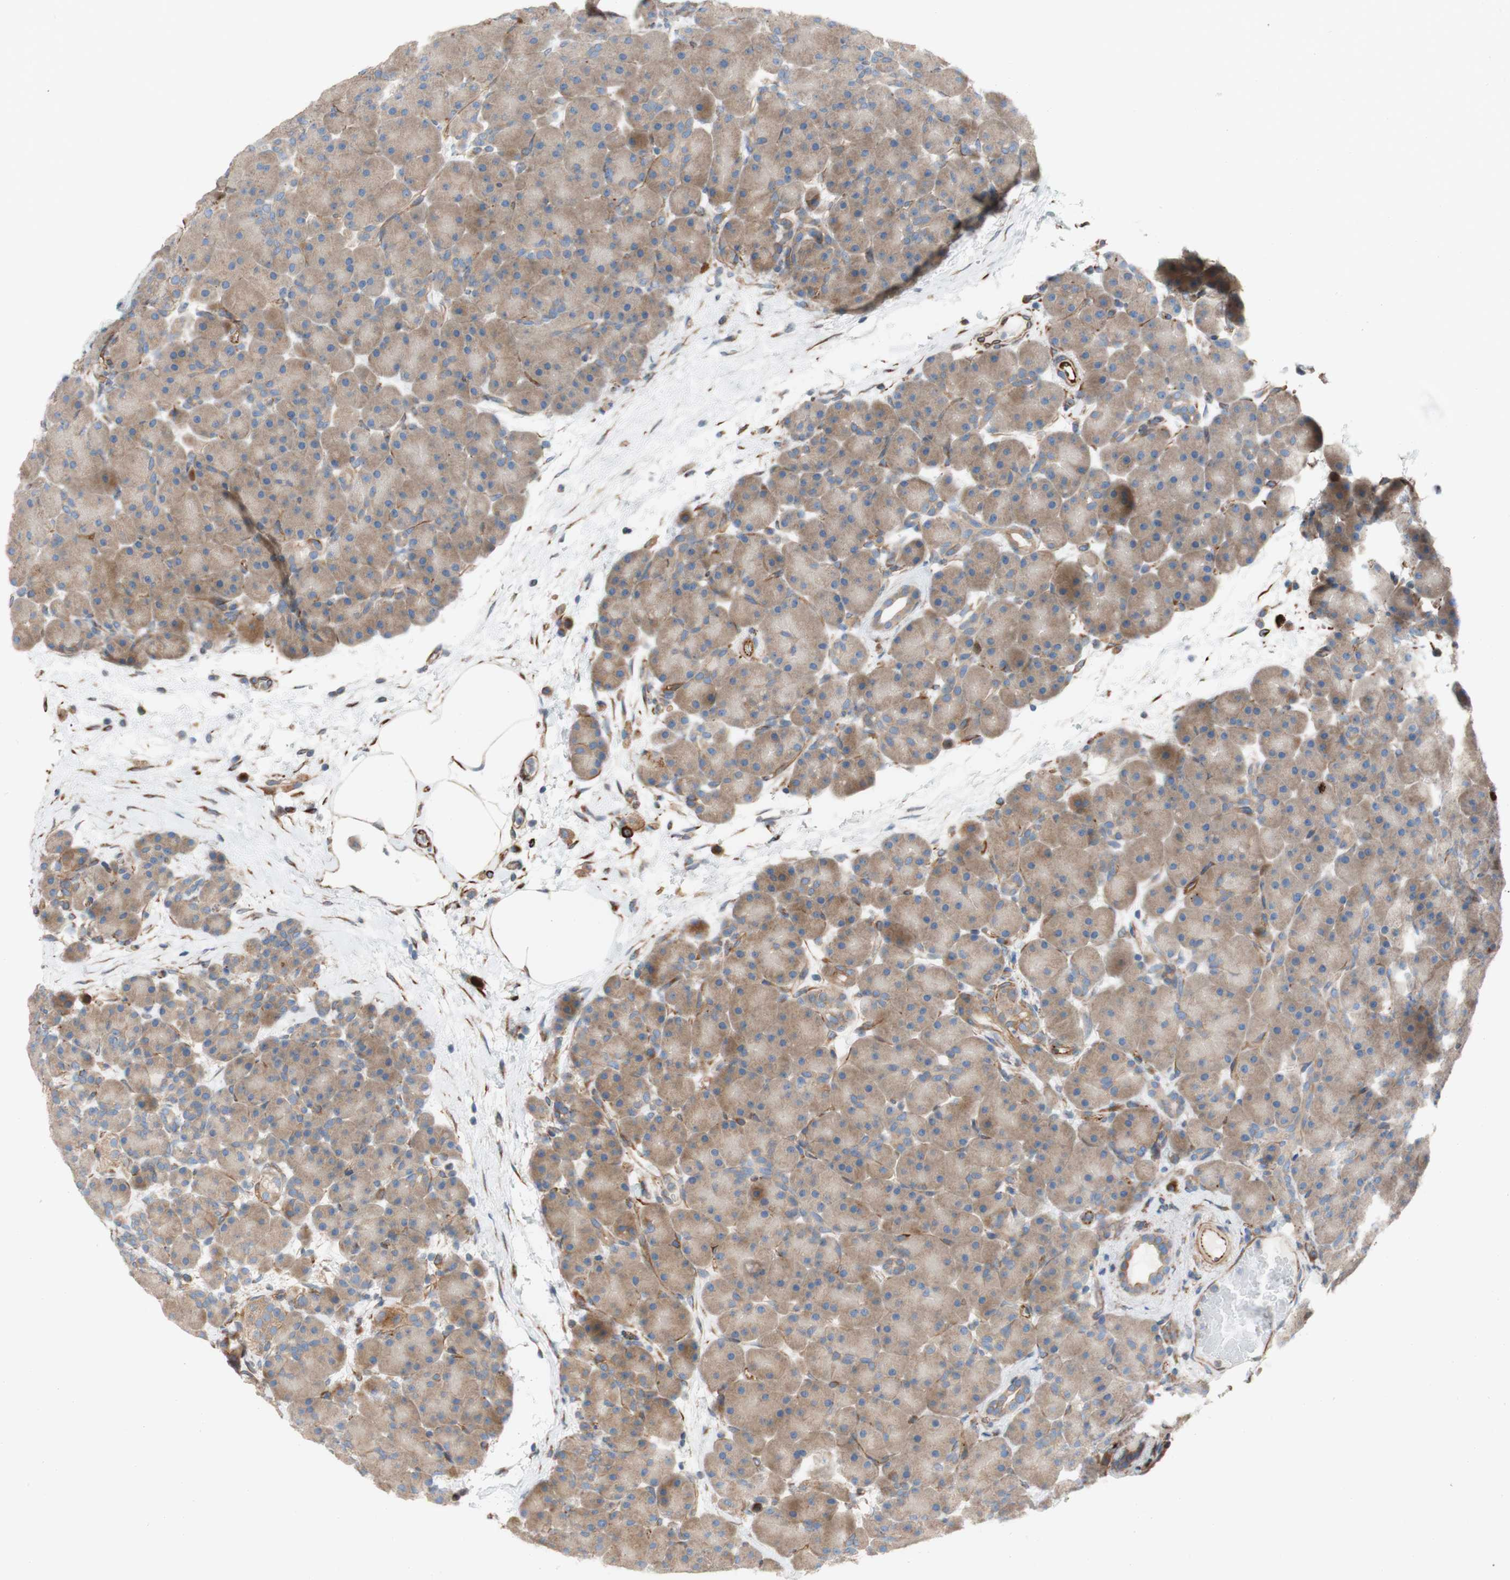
{"staining": {"intensity": "moderate", "quantity": ">75%", "location": "cytoplasmic/membranous"}, "tissue": "pancreas", "cell_type": "Exocrine glandular cells", "image_type": "normal", "snomed": [{"axis": "morphology", "description": "Normal tissue, NOS"}, {"axis": "topography", "description": "Pancreas"}], "caption": "Exocrine glandular cells reveal moderate cytoplasmic/membranous positivity in about >75% of cells in unremarkable pancreas.", "gene": "C1orf43", "patient": {"sex": "male", "age": 66}}